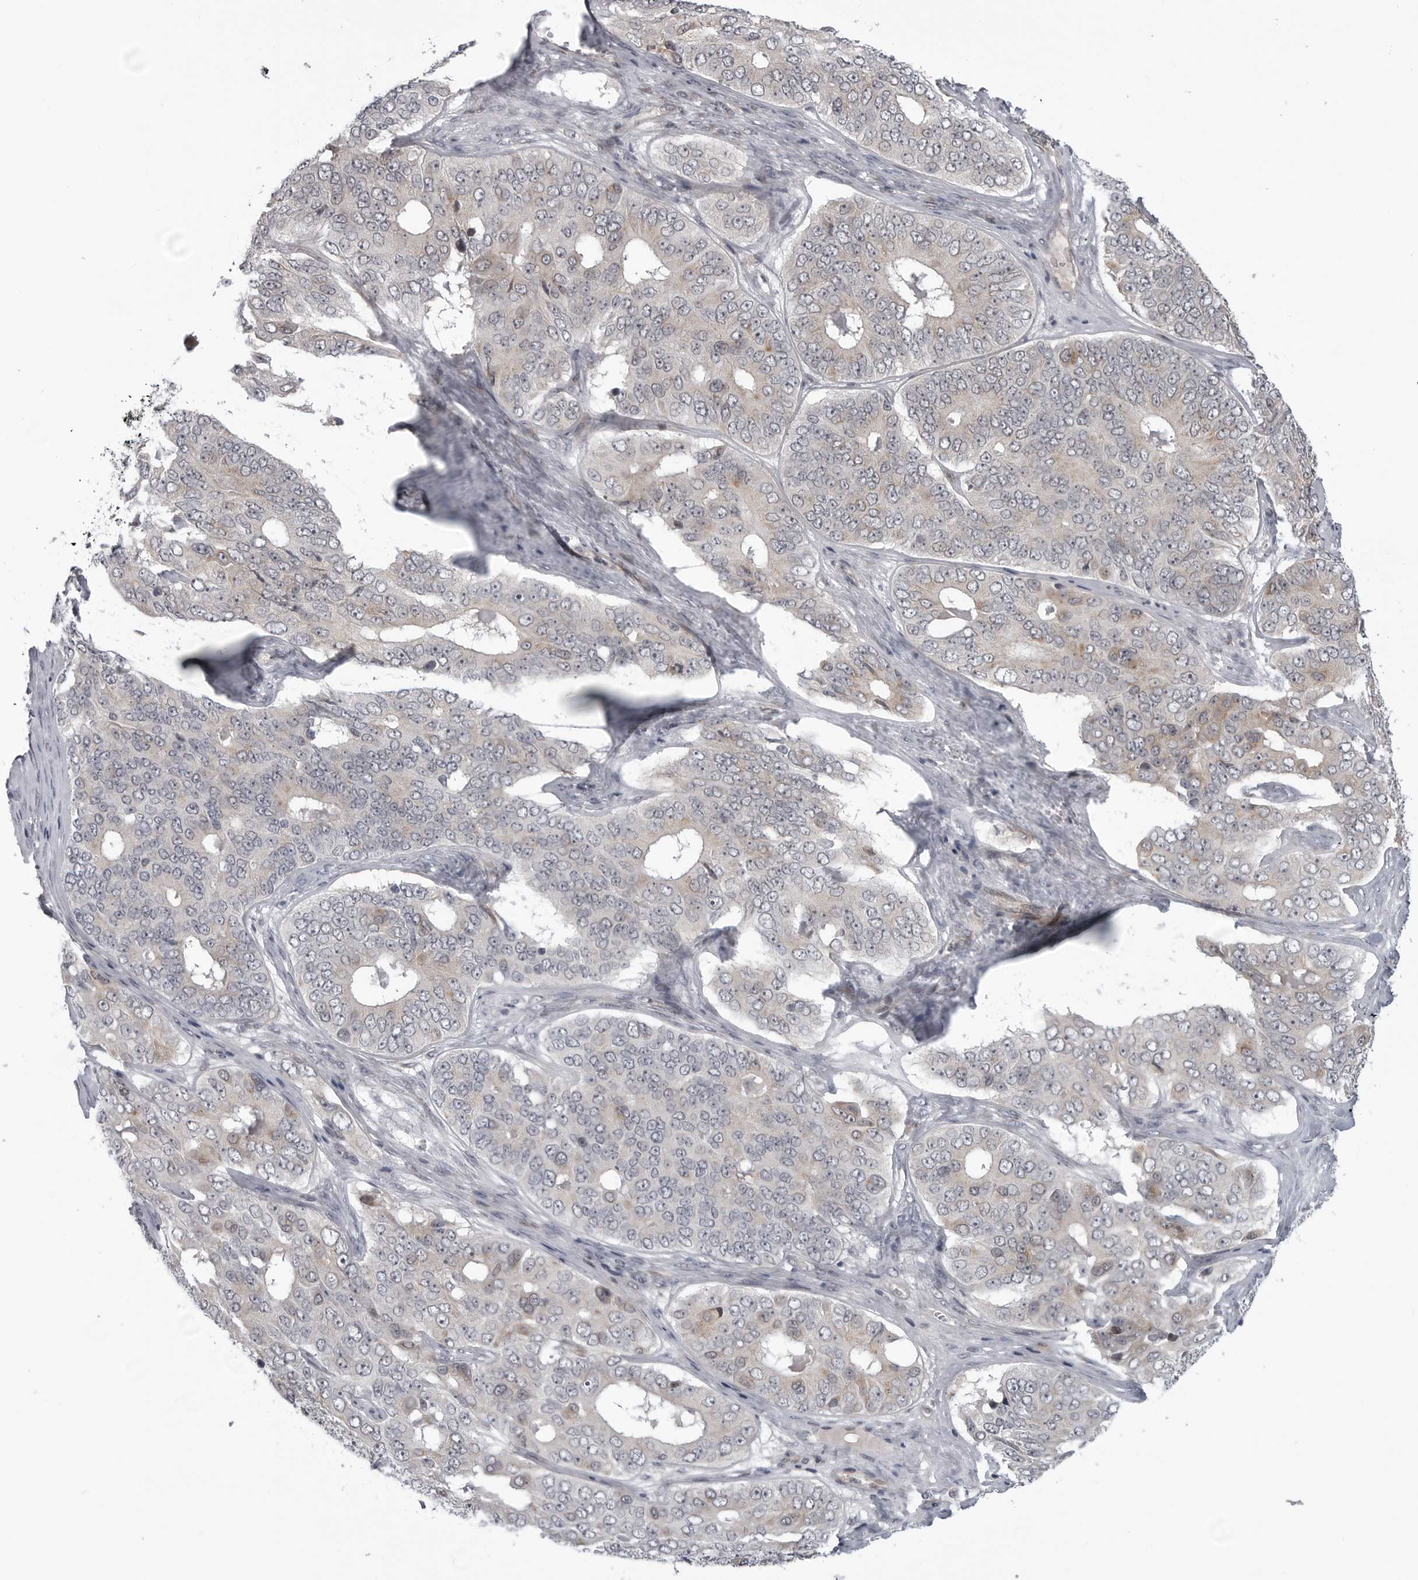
{"staining": {"intensity": "negative", "quantity": "none", "location": "none"}, "tissue": "ovarian cancer", "cell_type": "Tumor cells", "image_type": "cancer", "snomed": [{"axis": "morphology", "description": "Carcinoma, endometroid"}, {"axis": "topography", "description": "Ovary"}], "caption": "An immunohistochemistry histopathology image of ovarian cancer (endometroid carcinoma) is shown. There is no staining in tumor cells of ovarian cancer (endometroid carcinoma).", "gene": "LRRC45", "patient": {"sex": "female", "age": 51}}